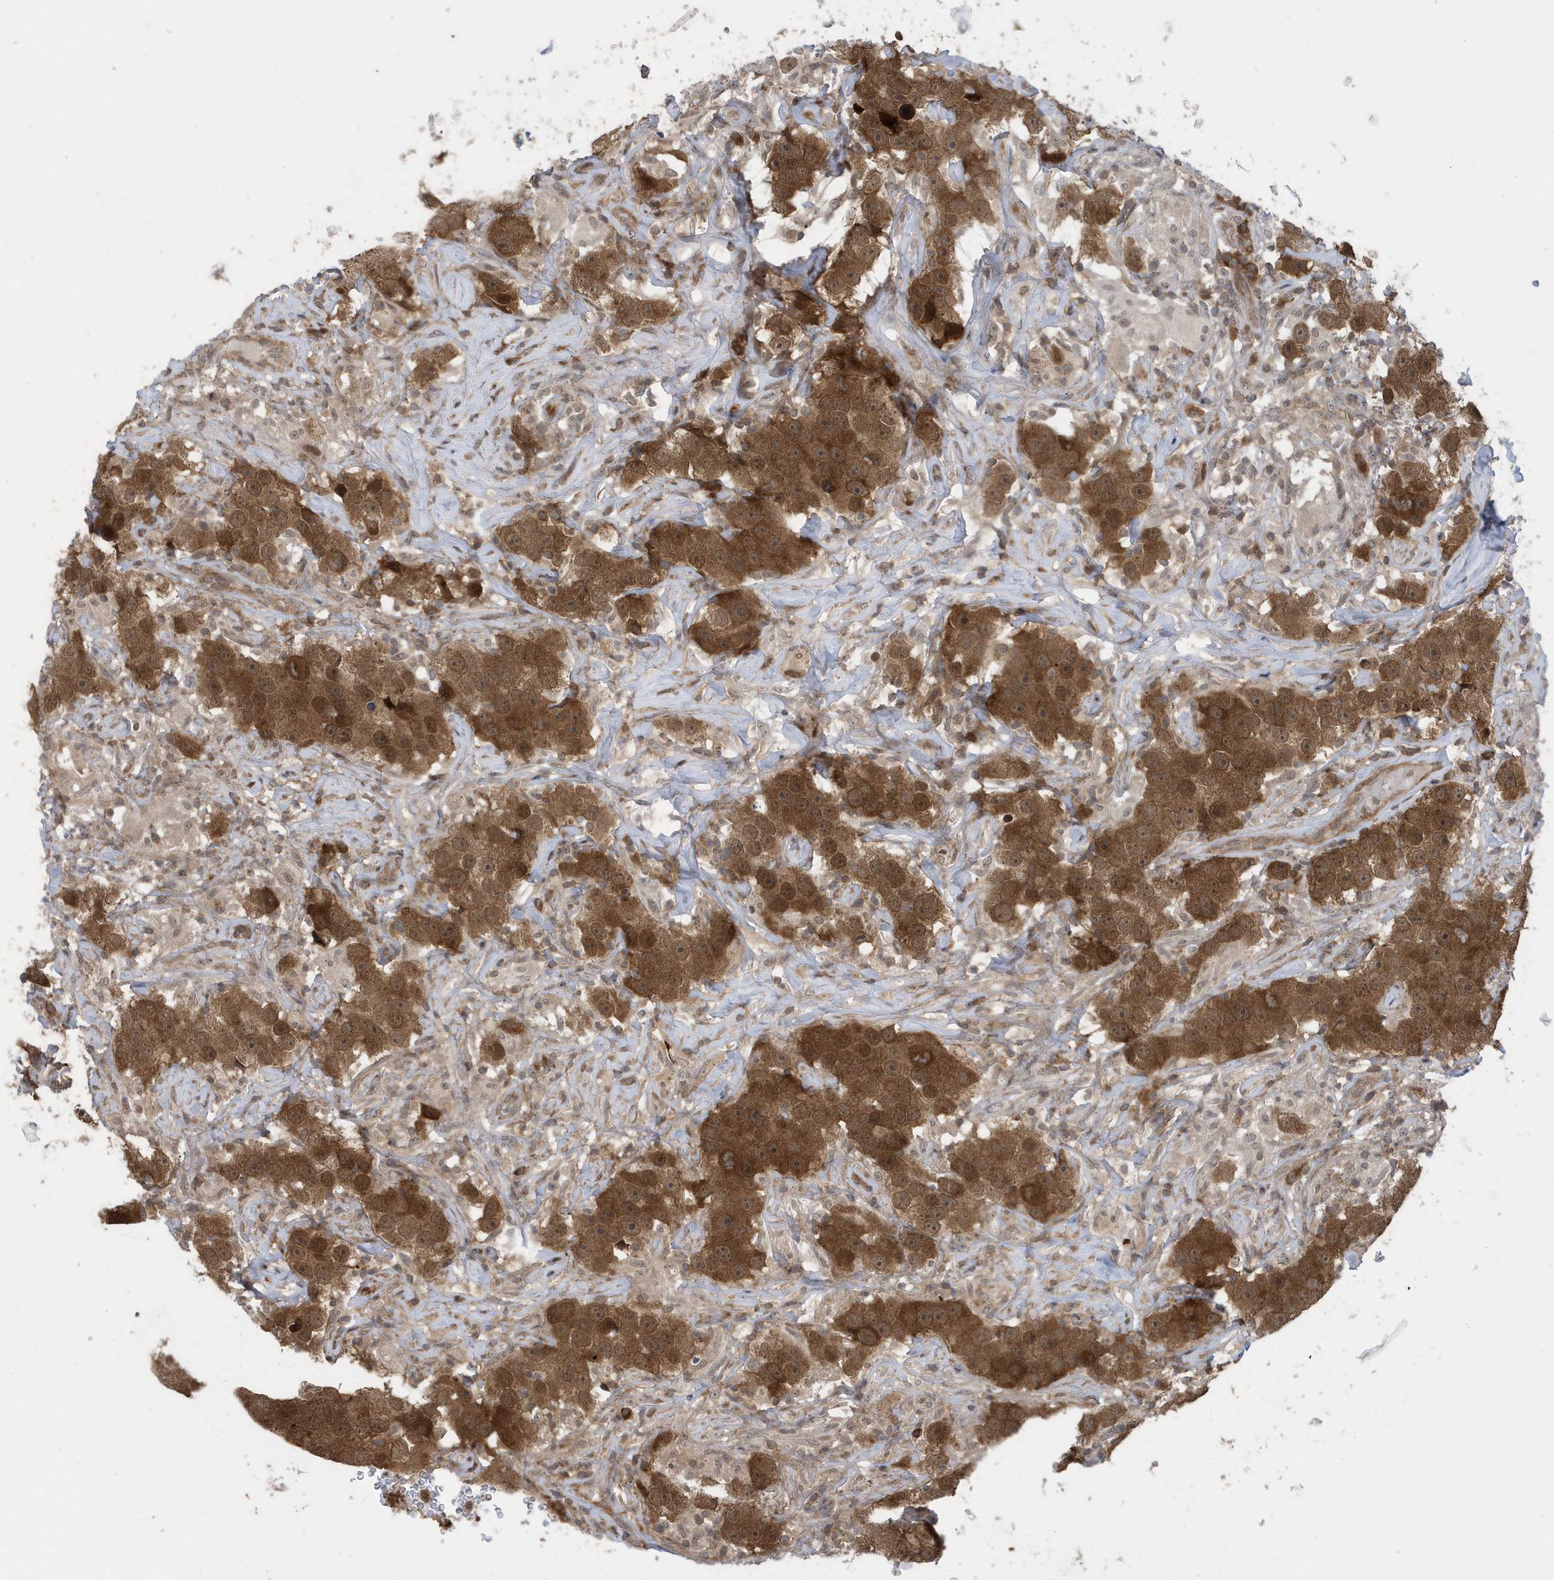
{"staining": {"intensity": "moderate", "quantity": ">75%", "location": "cytoplasmic/membranous,nuclear"}, "tissue": "testis cancer", "cell_type": "Tumor cells", "image_type": "cancer", "snomed": [{"axis": "morphology", "description": "Seminoma, NOS"}, {"axis": "topography", "description": "Testis"}], "caption": "Testis cancer stained with a protein marker shows moderate staining in tumor cells.", "gene": "UBQLN1", "patient": {"sex": "male", "age": 49}}